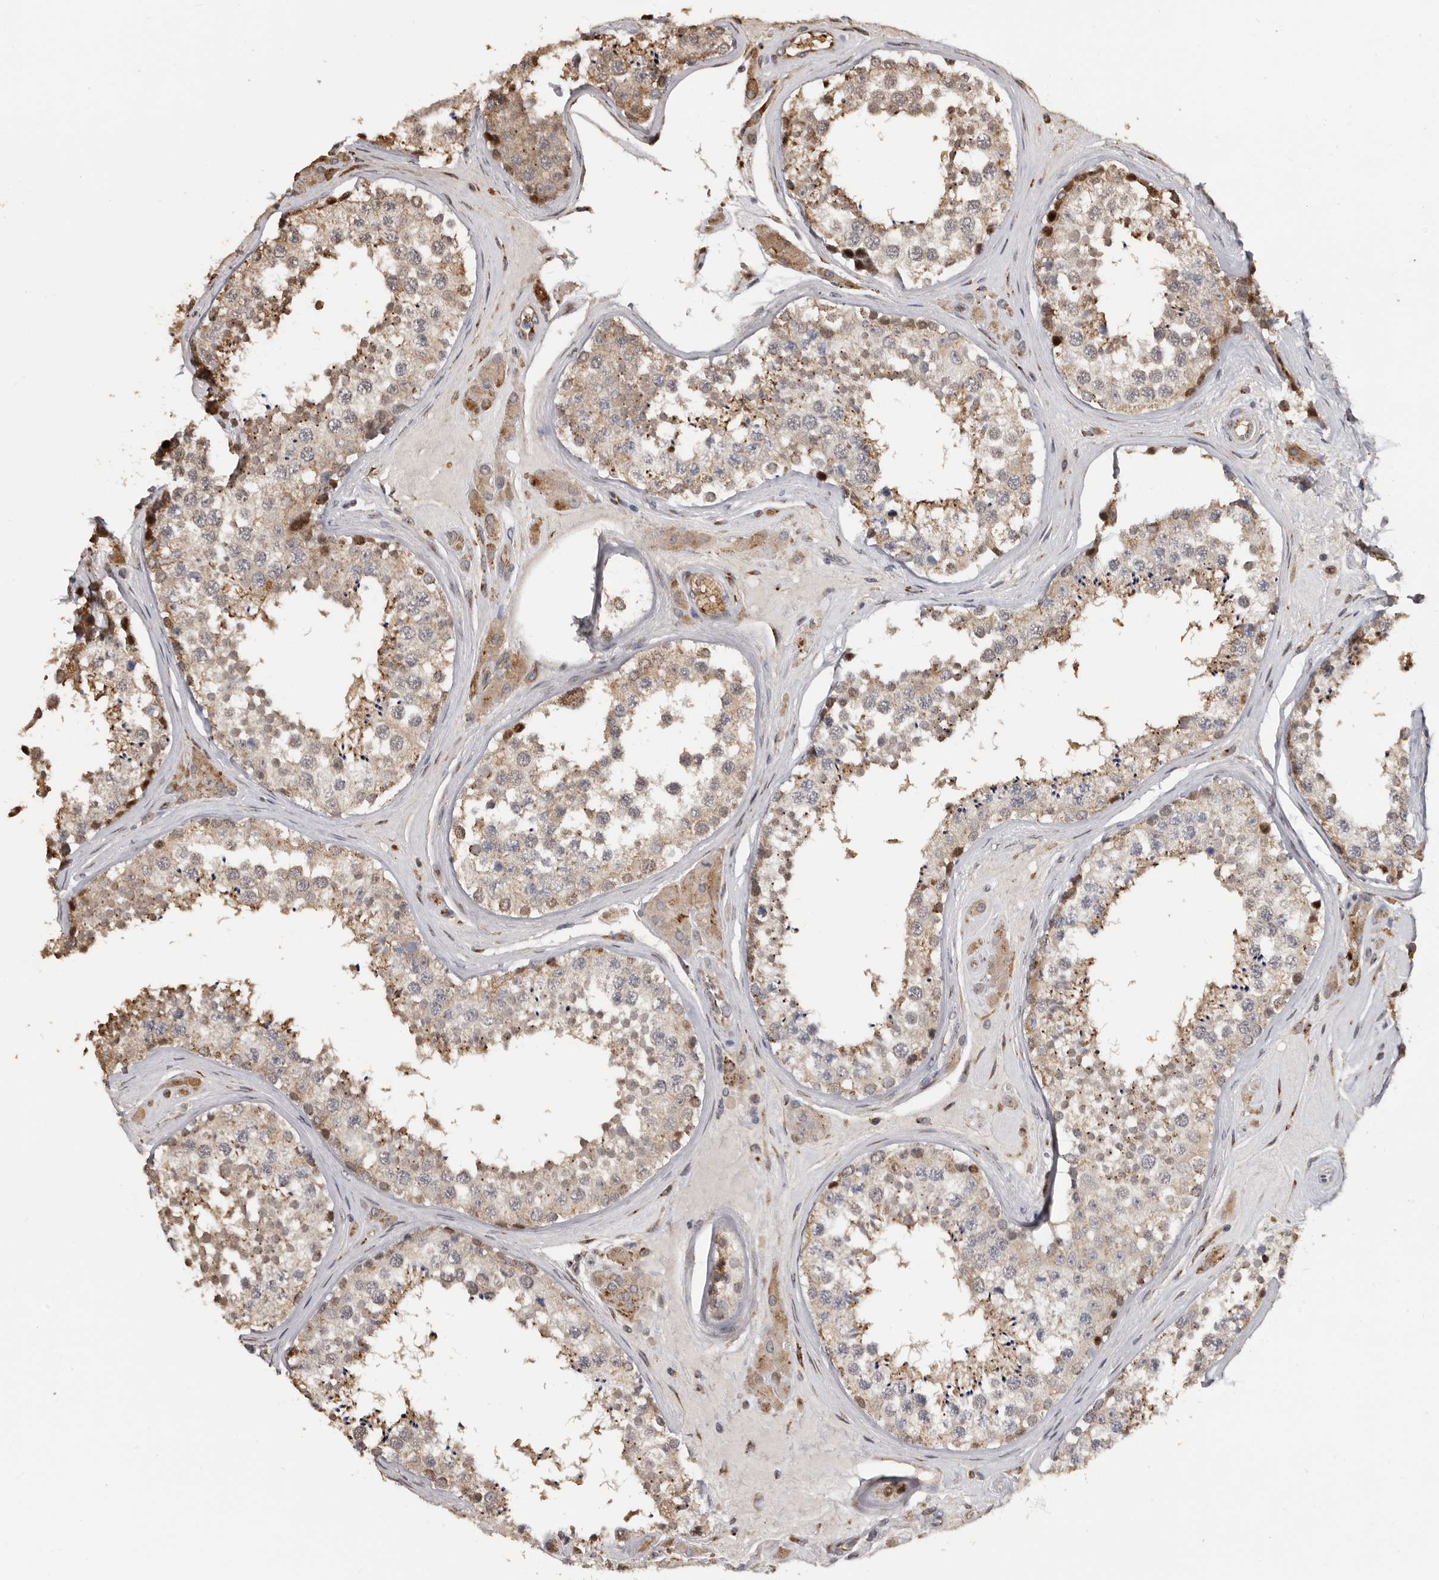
{"staining": {"intensity": "moderate", "quantity": ">75%", "location": "cytoplasmic/membranous"}, "tissue": "testis", "cell_type": "Cells in seminiferous ducts", "image_type": "normal", "snomed": [{"axis": "morphology", "description": "Normal tissue, NOS"}, {"axis": "topography", "description": "Testis"}], "caption": "IHC (DAB) staining of benign testis demonstrates moderate cytoplasmic/membranous protein expression in approximately >75% of cells in seminiferous ducts. (IHC, brightfield microscopy, high magnification).", "gene": "ENTREP1", "patient": {"sex": "male", "age": 46}}